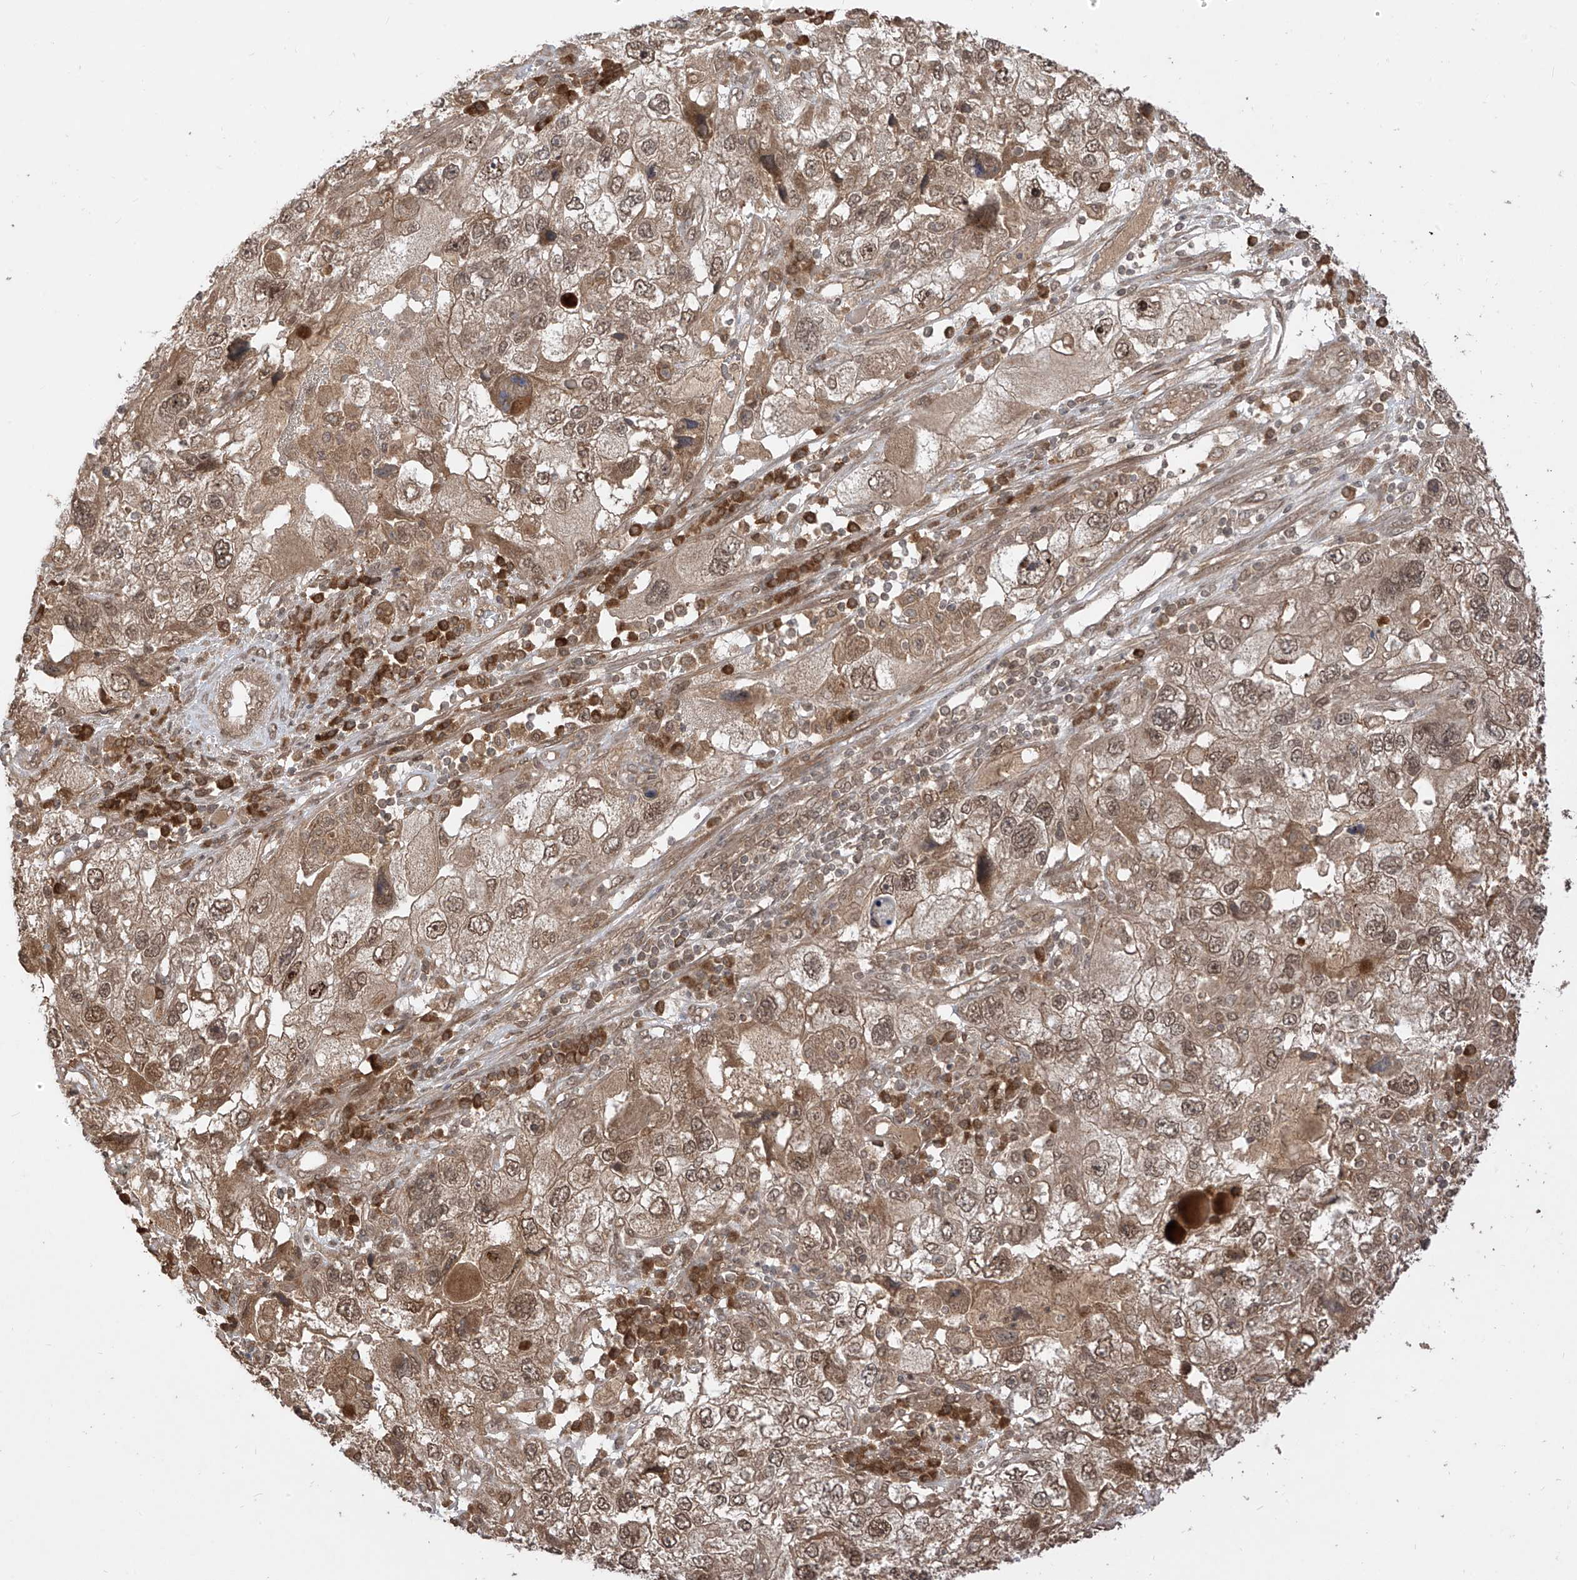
{"staining": {"intensity": "moderate", "quantity": ">75%", "location": "cytoplasmic/membranous,nuclear"}, "tissue": "endometrial cancer", "cell_type": "Tumor cells", "image_type": "cancer", "snomed": [{"axis": "morphology", "description": "Adenocarcinoma, NOS"}, {"axis": "topography", "description": "Endometrium"}], "caption": "Brown immunohistochemical staining in endometrial cancer (adenocarcinoma) reveals moderate cytoplasmic/membranous and nuclear expression in about >75% of tumor cells.", "gene": "LCOR", "patient": {"sex": "female", "age": 49}}